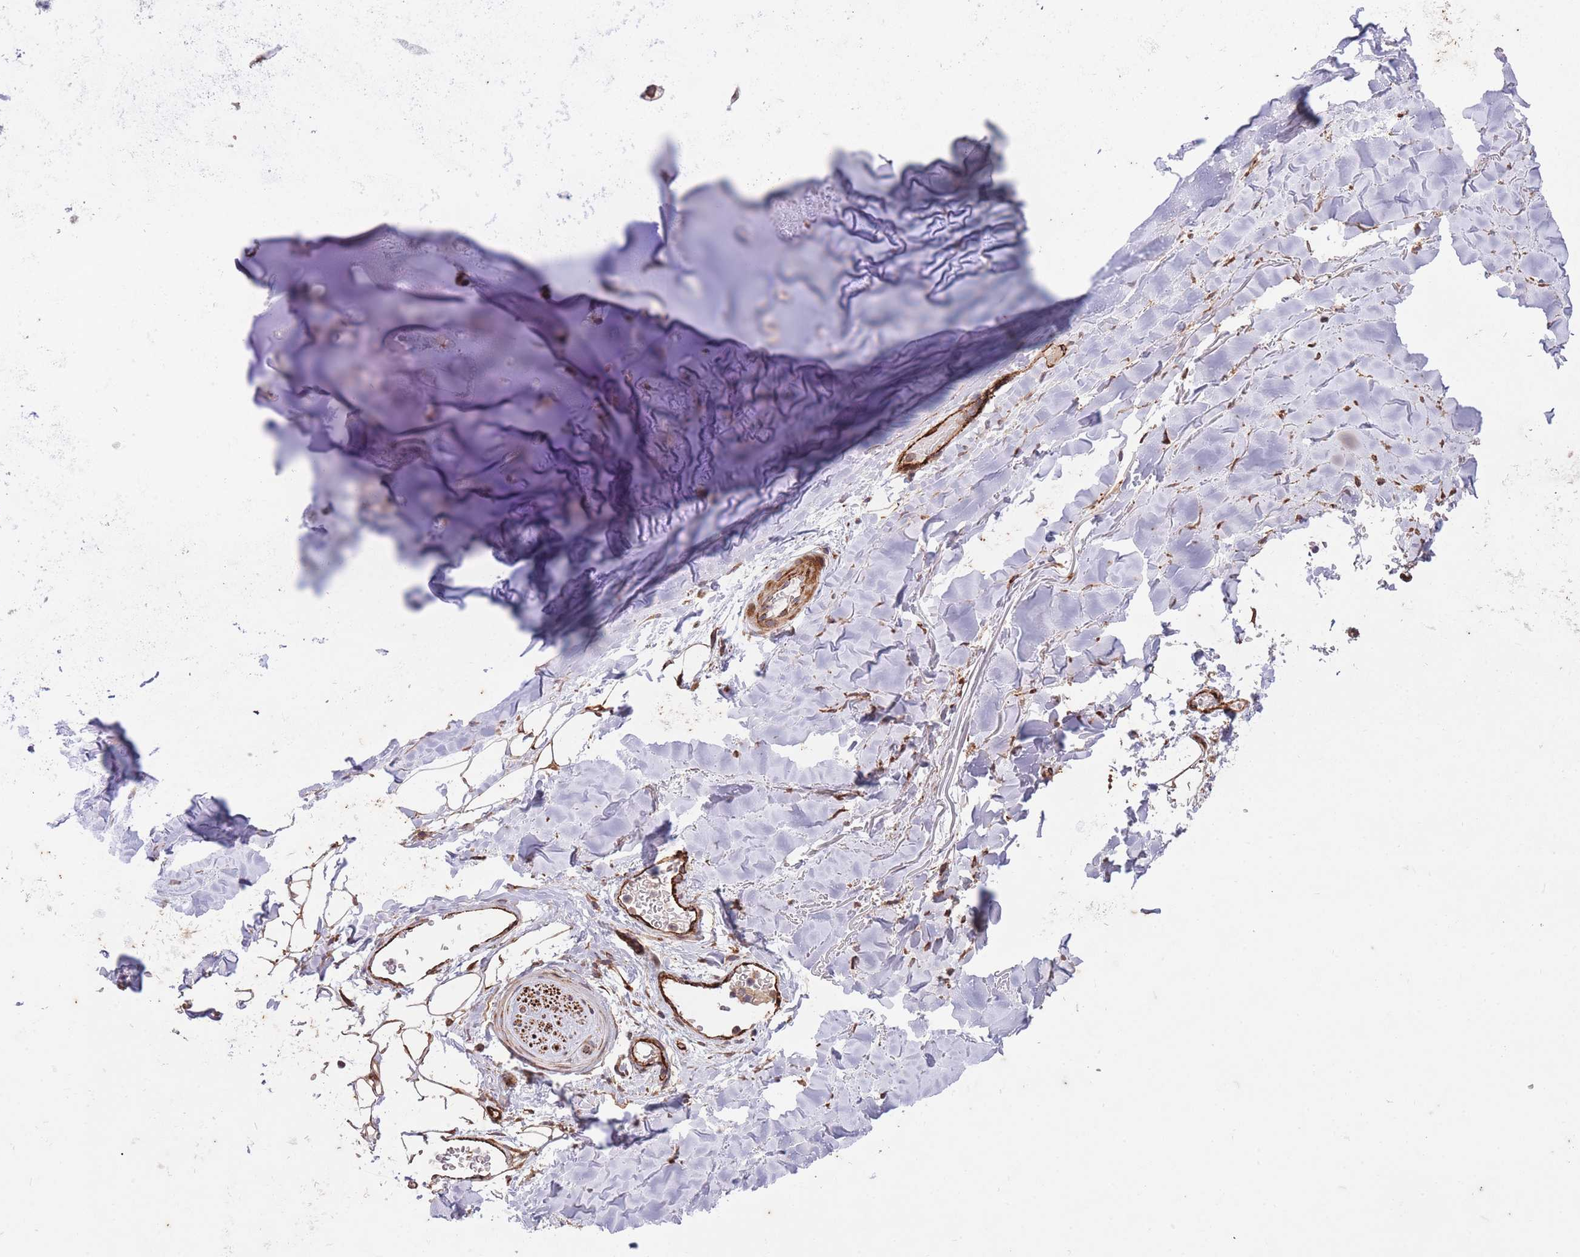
{"staining": {"intensity": "moderate", "quantity": ">75%", "location": "cytoplasmic/membranous"}, "tissue": "adipose tissue", "cell_type": "Adipocytes", "image_type": "normal", "snomed": [{"axis": "morphology", "description": "Normal tissue, NOS"}, {"axis": "topography", "description": "Cartilage tissue"}], "caption": "The histopathology image reveals staining of unremarkable adipose tissue, revealing moderate cytoplasmic/membranous protein positivity (brown color) within adipocytes. Nuclei are stained in blue.", "gene": "CISH", "patient": {"sex": "male", "age": 80}}